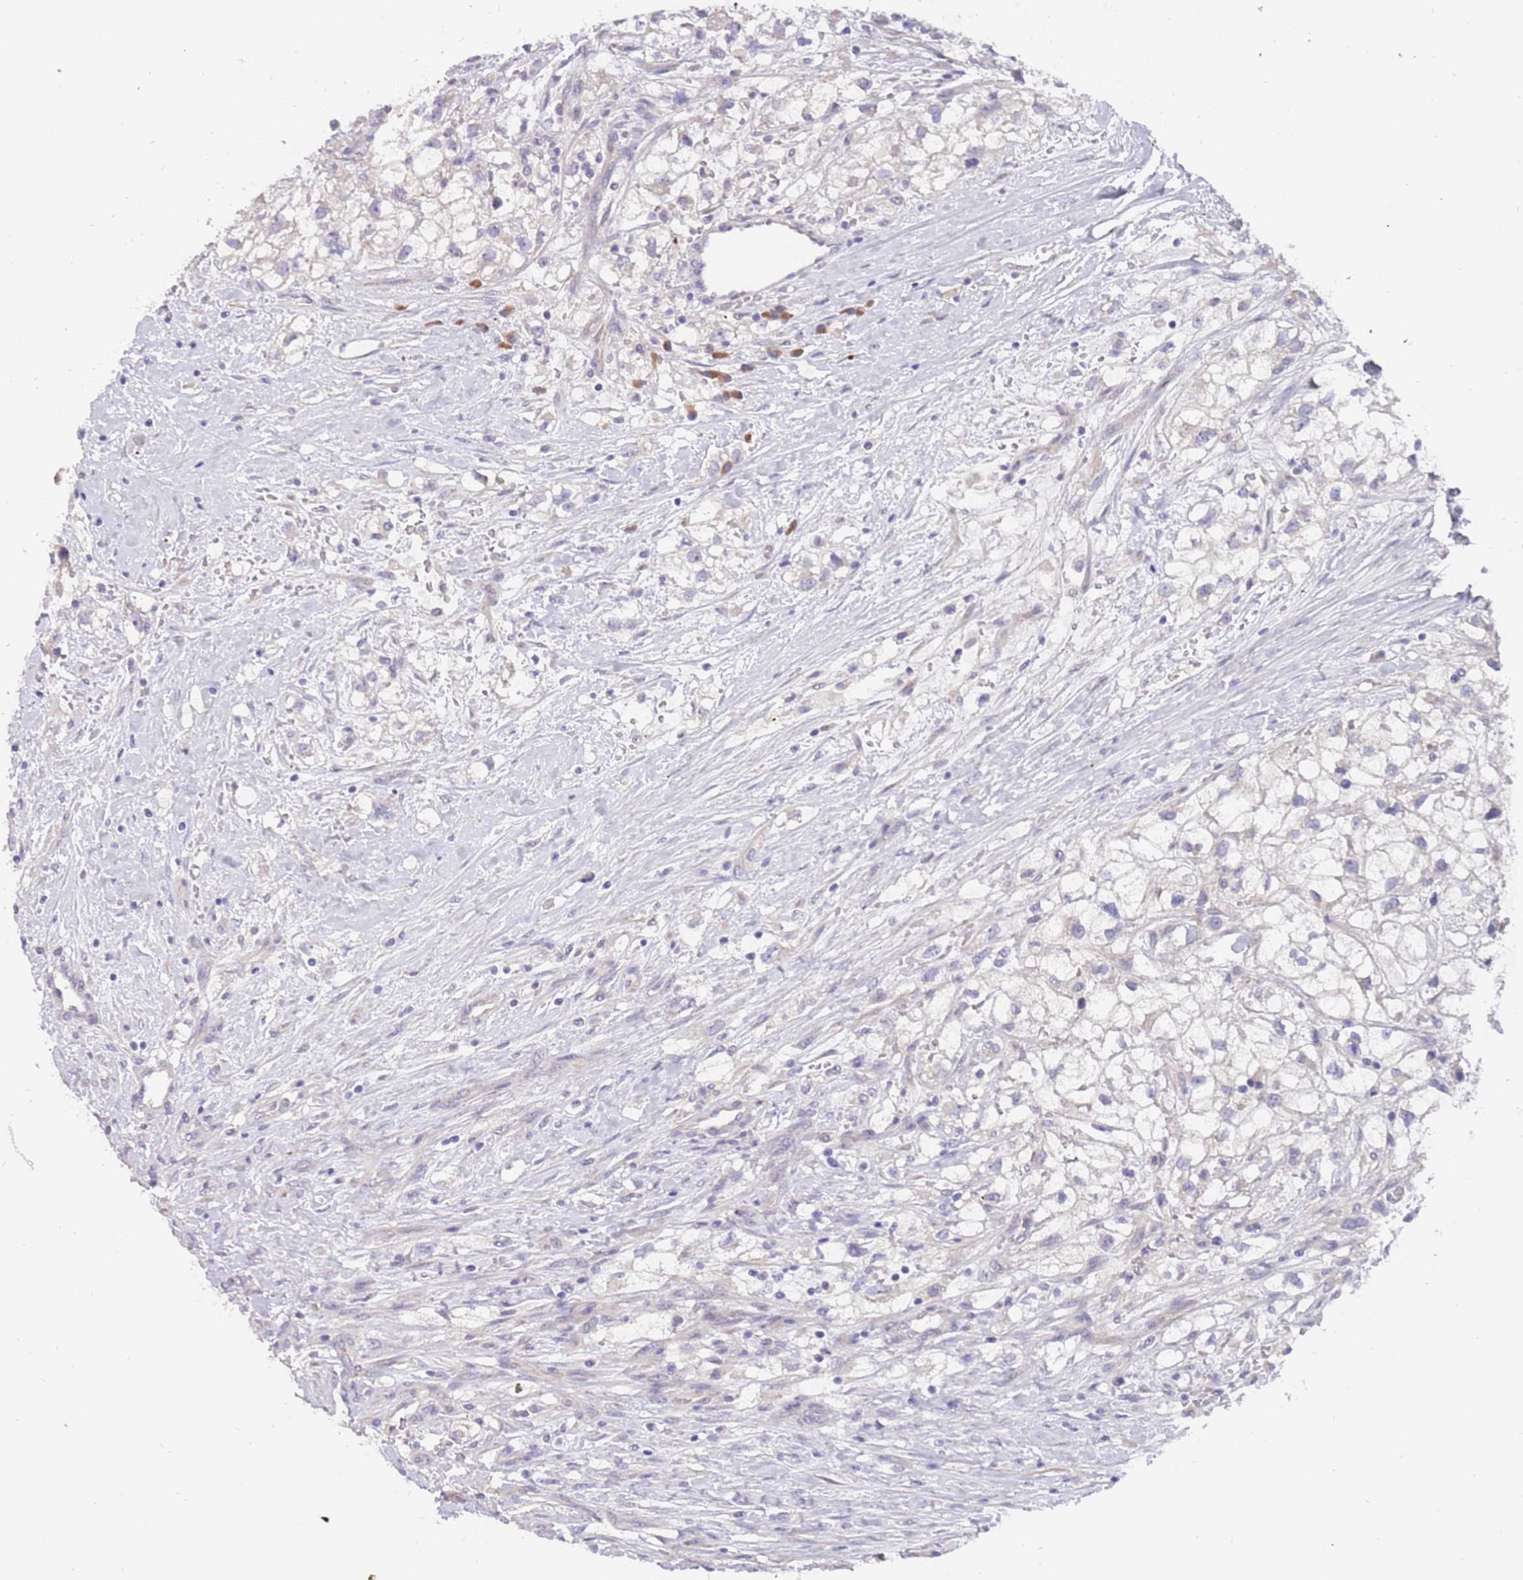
{"staining": {"intensity": "negative", "quantity": "none", "location": "none"}, "tissue": "renal cancer", "cell_type": "Tumor cells", "image_type": "cancer", "snomed": [{"axis": "morphology", "description": "Adenocarcinoma, NOS"}, {"axis": "topography", "description": "Kidney"}], "caption": "This micrograph is of renal adenocarcinoma stained with immunohistochemistry (IHC) to label a protein in brown with the nuclei are counter-stained blue. There is no positivity in tumor cells. (IHC, brightfield microscopy, high magnification).", "gene": "ZNF746", "patient": {"sex": "male", "age": 59}}